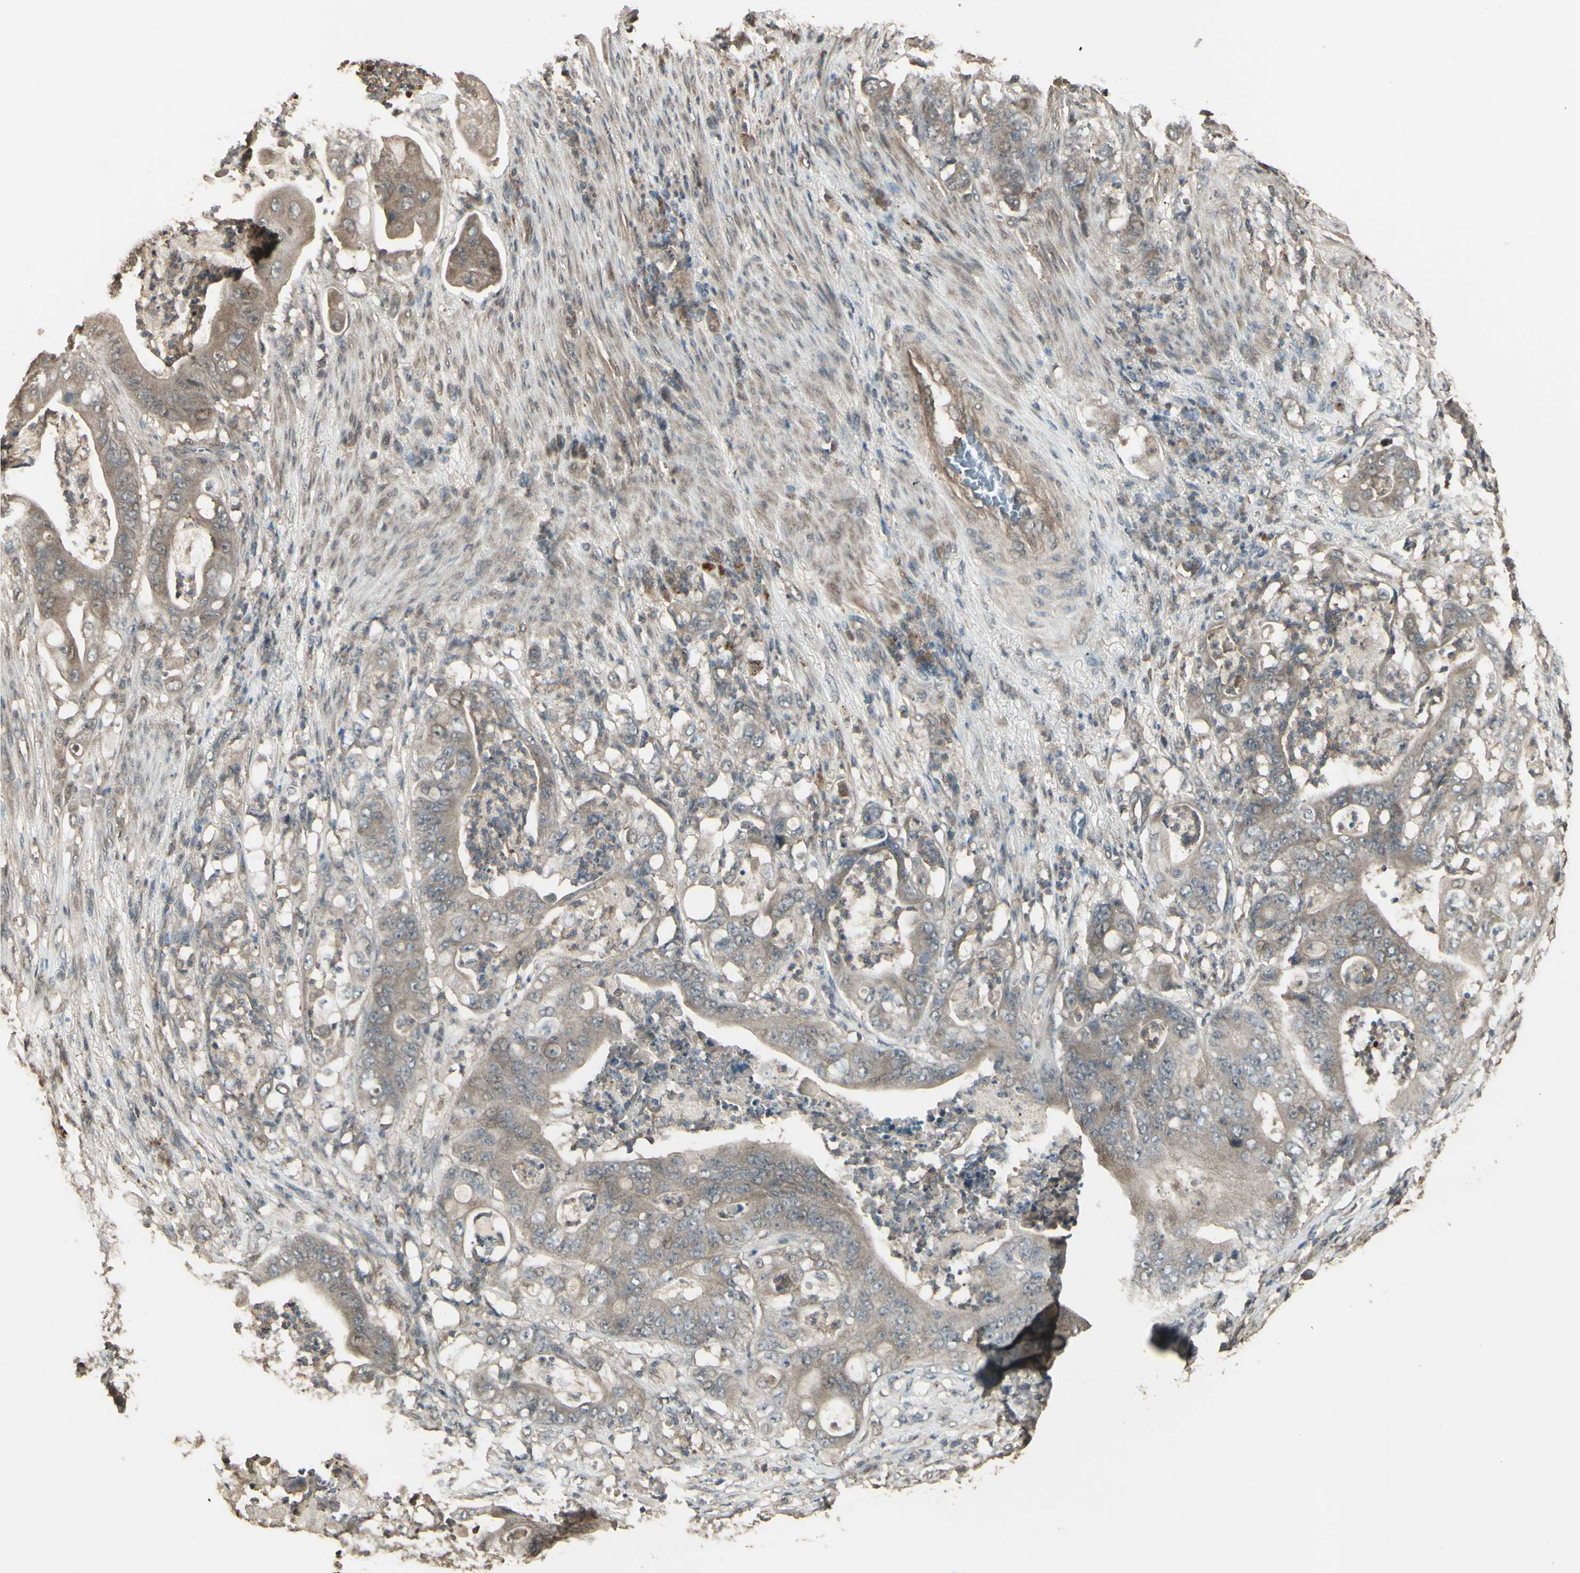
{"staining": {"intensity": "moderate", "quantity": "25%-75%", "location": "cytoplasmic/membranous"}, "tissue": "stomach cancer", "cell_type": "Tumor cells", "image_type": "cancer", "snomed": [{"axis": "morphology", "description": "Adenocarcinoma, NOS"}, {"axis": "topography", "description": "Stomach"}], "caption": "Immunohistochemistry staining of stomach cancer, which shows medium levels of moderate cytoplasmic/membranous positivity in approximately 25%-75% of tumor cells indicating moderate cytoplasmic/membranous protein expression. The staining was performed using DAB (brown) for protein detection and nuclei were counterstained in hematoxylin (blue).", "gene": "GNAS", "patient": {"sex": "female", "age": 73}}